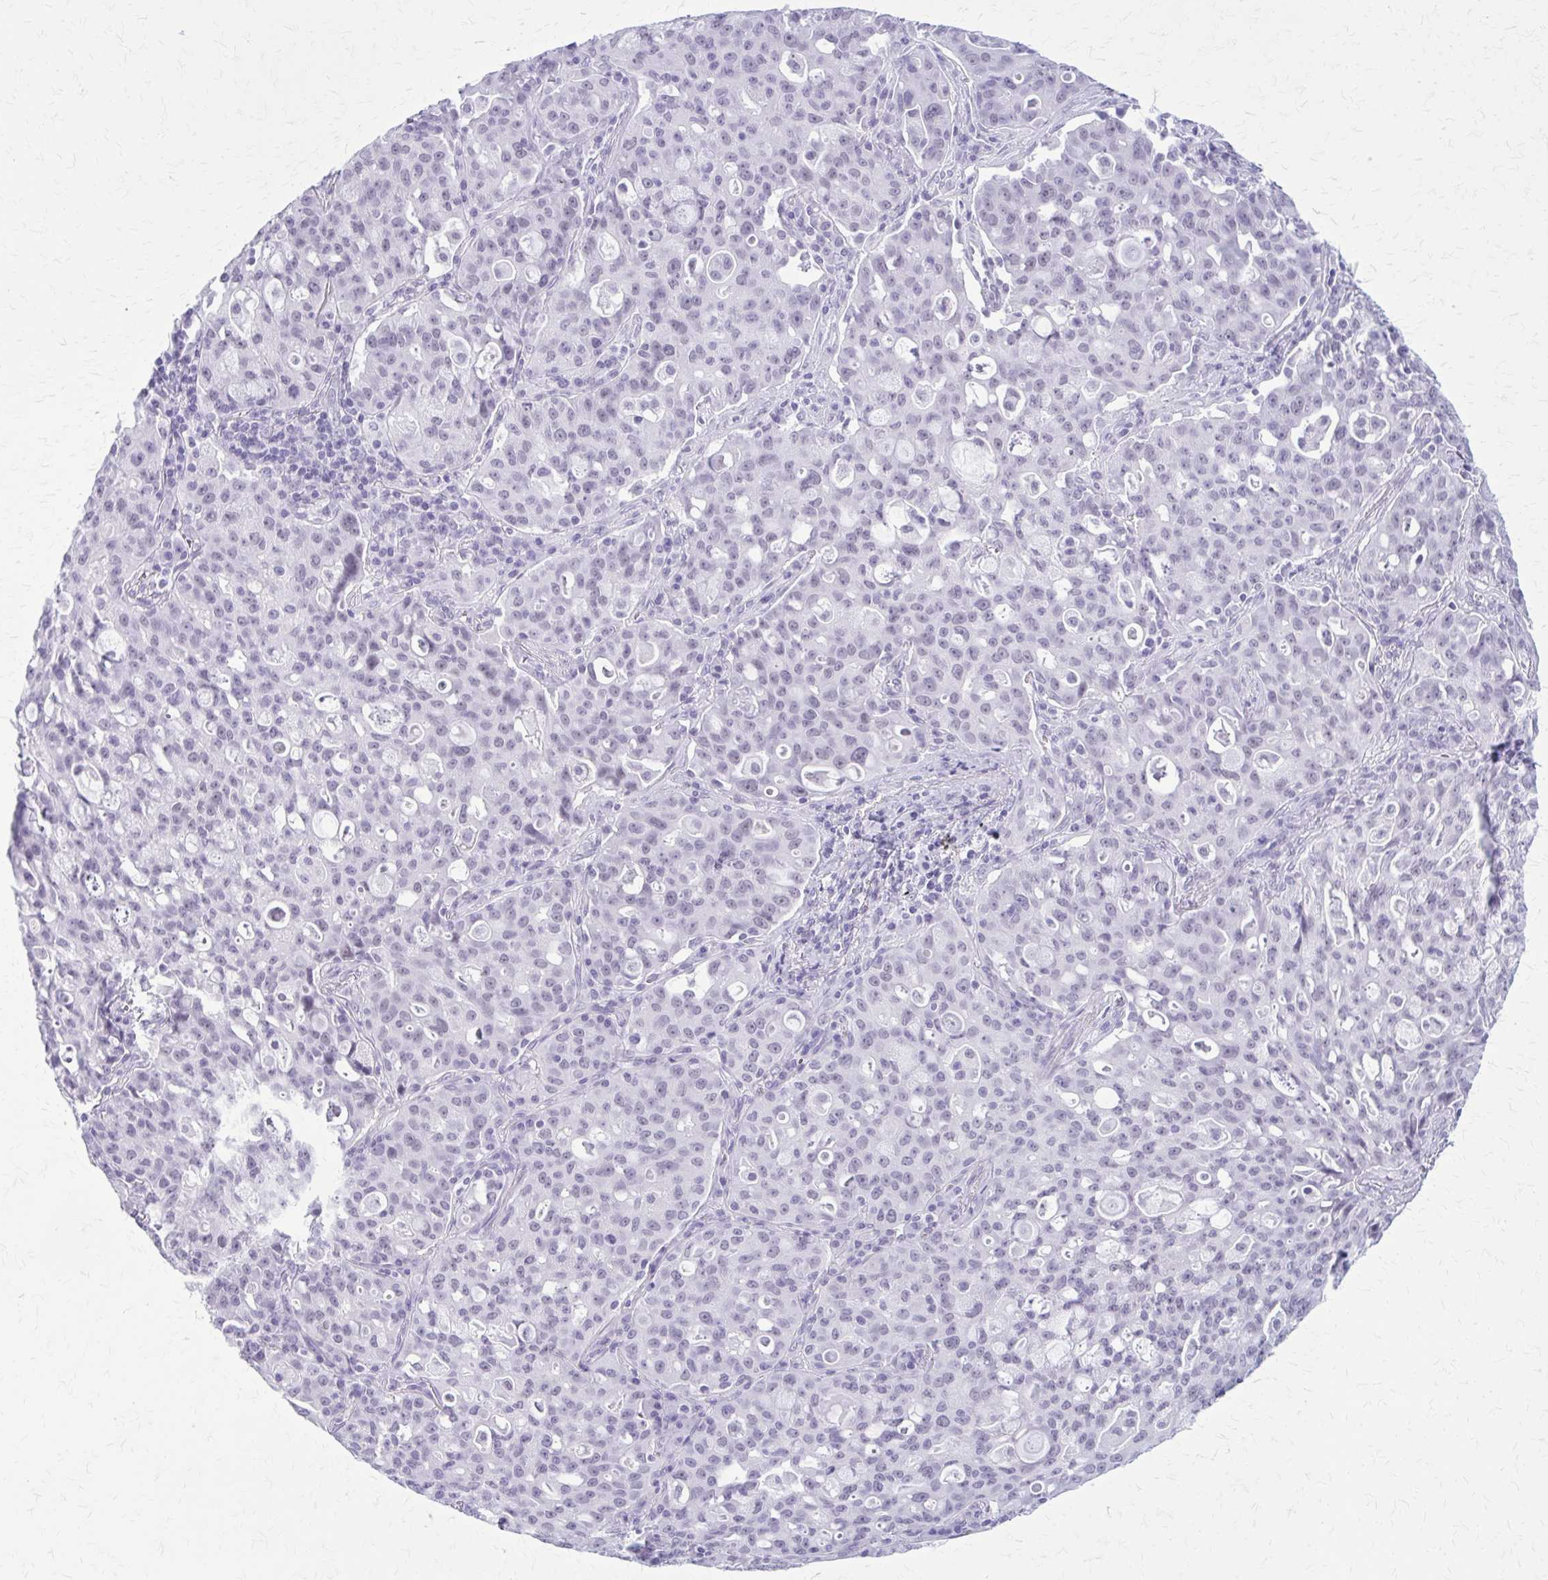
{"staining": {"intensity": "negative", "quantity": "none", "location": "none"}, "tissue": "lung cancer", "cell_type": "Tumor cells", "image_type": "cancer", "snomed": [{"axis": "morphology", "description": "Adenocarcinoma, NOS"}, {"axis": "topography", "description": "Lung"}], "caption": "Immunohistochemistry image of neoplastic tissue: lung cancer (adenocarcinoma) stained with DAB shows no significant protein positivity in tumor cells.", "gene": "GAD1", "patient": {"sex": "female", "age": 44}}